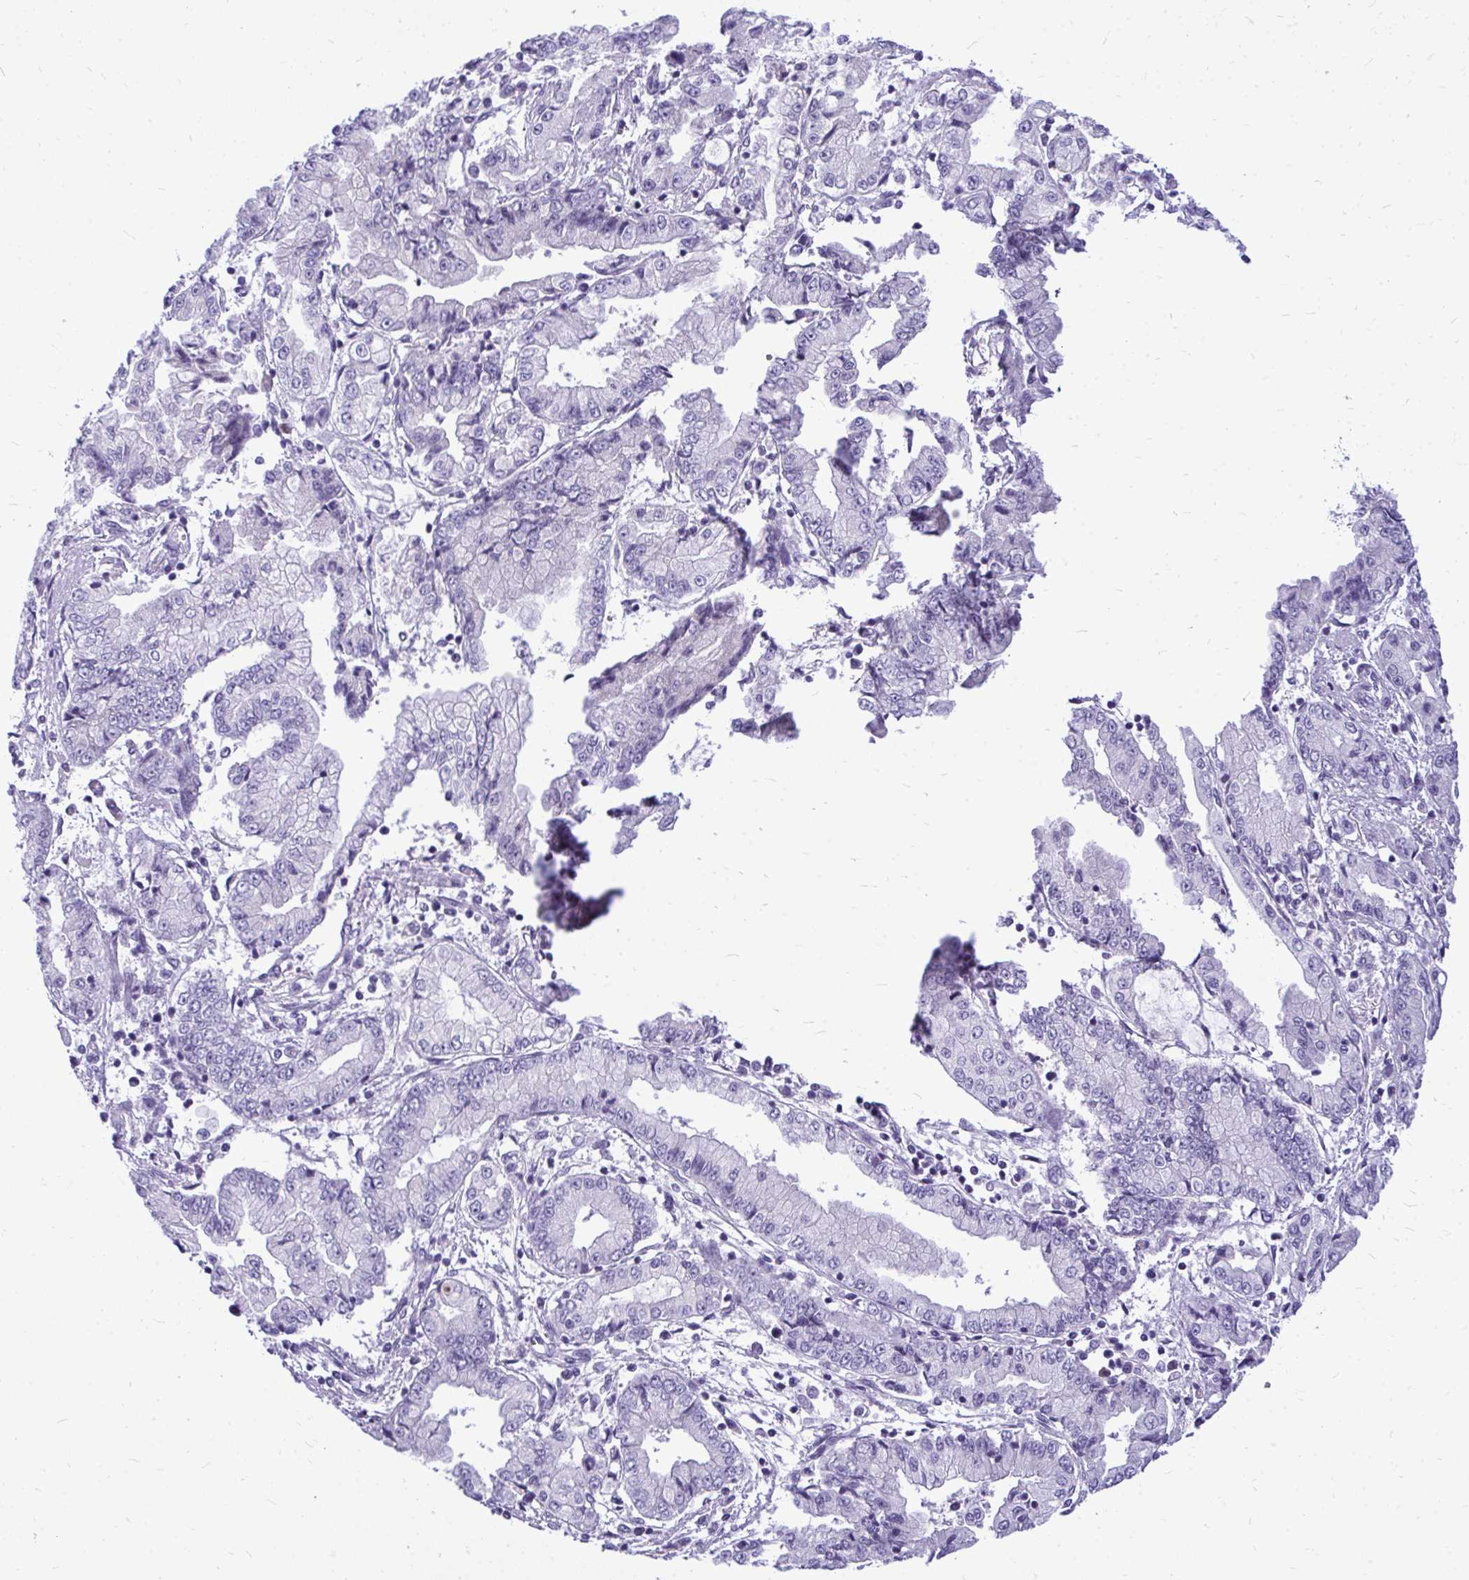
{"staining": {"intensity": "negative", "quantity": "none", "location": "none"}, "tissue": "stomach cancer", "cell_type": "Tumor cells", "image_type": "cancer", "snomed": [{"axis": "morphology", "description": "Adenocarcinoma, NOS"}, {"axis": "topography", "description": "Stomach, upper"}], "caption": "Immunohistochemistry histopathology image of neoplastic tissue: human stomach adenocarcinoma stained with DAB (3,3'-diaminobenzidine) displays no significant protein expression in tumor cells. Brightfield microscopy of immunohistochemistry (IHC) stained with DAB (3,3'-diaminobenzidine) (brown) and hematoxylin (blue), captured at high magnification.", "gene": "ZSCAN25", "patient": {"sex": "female", "age": 74}}